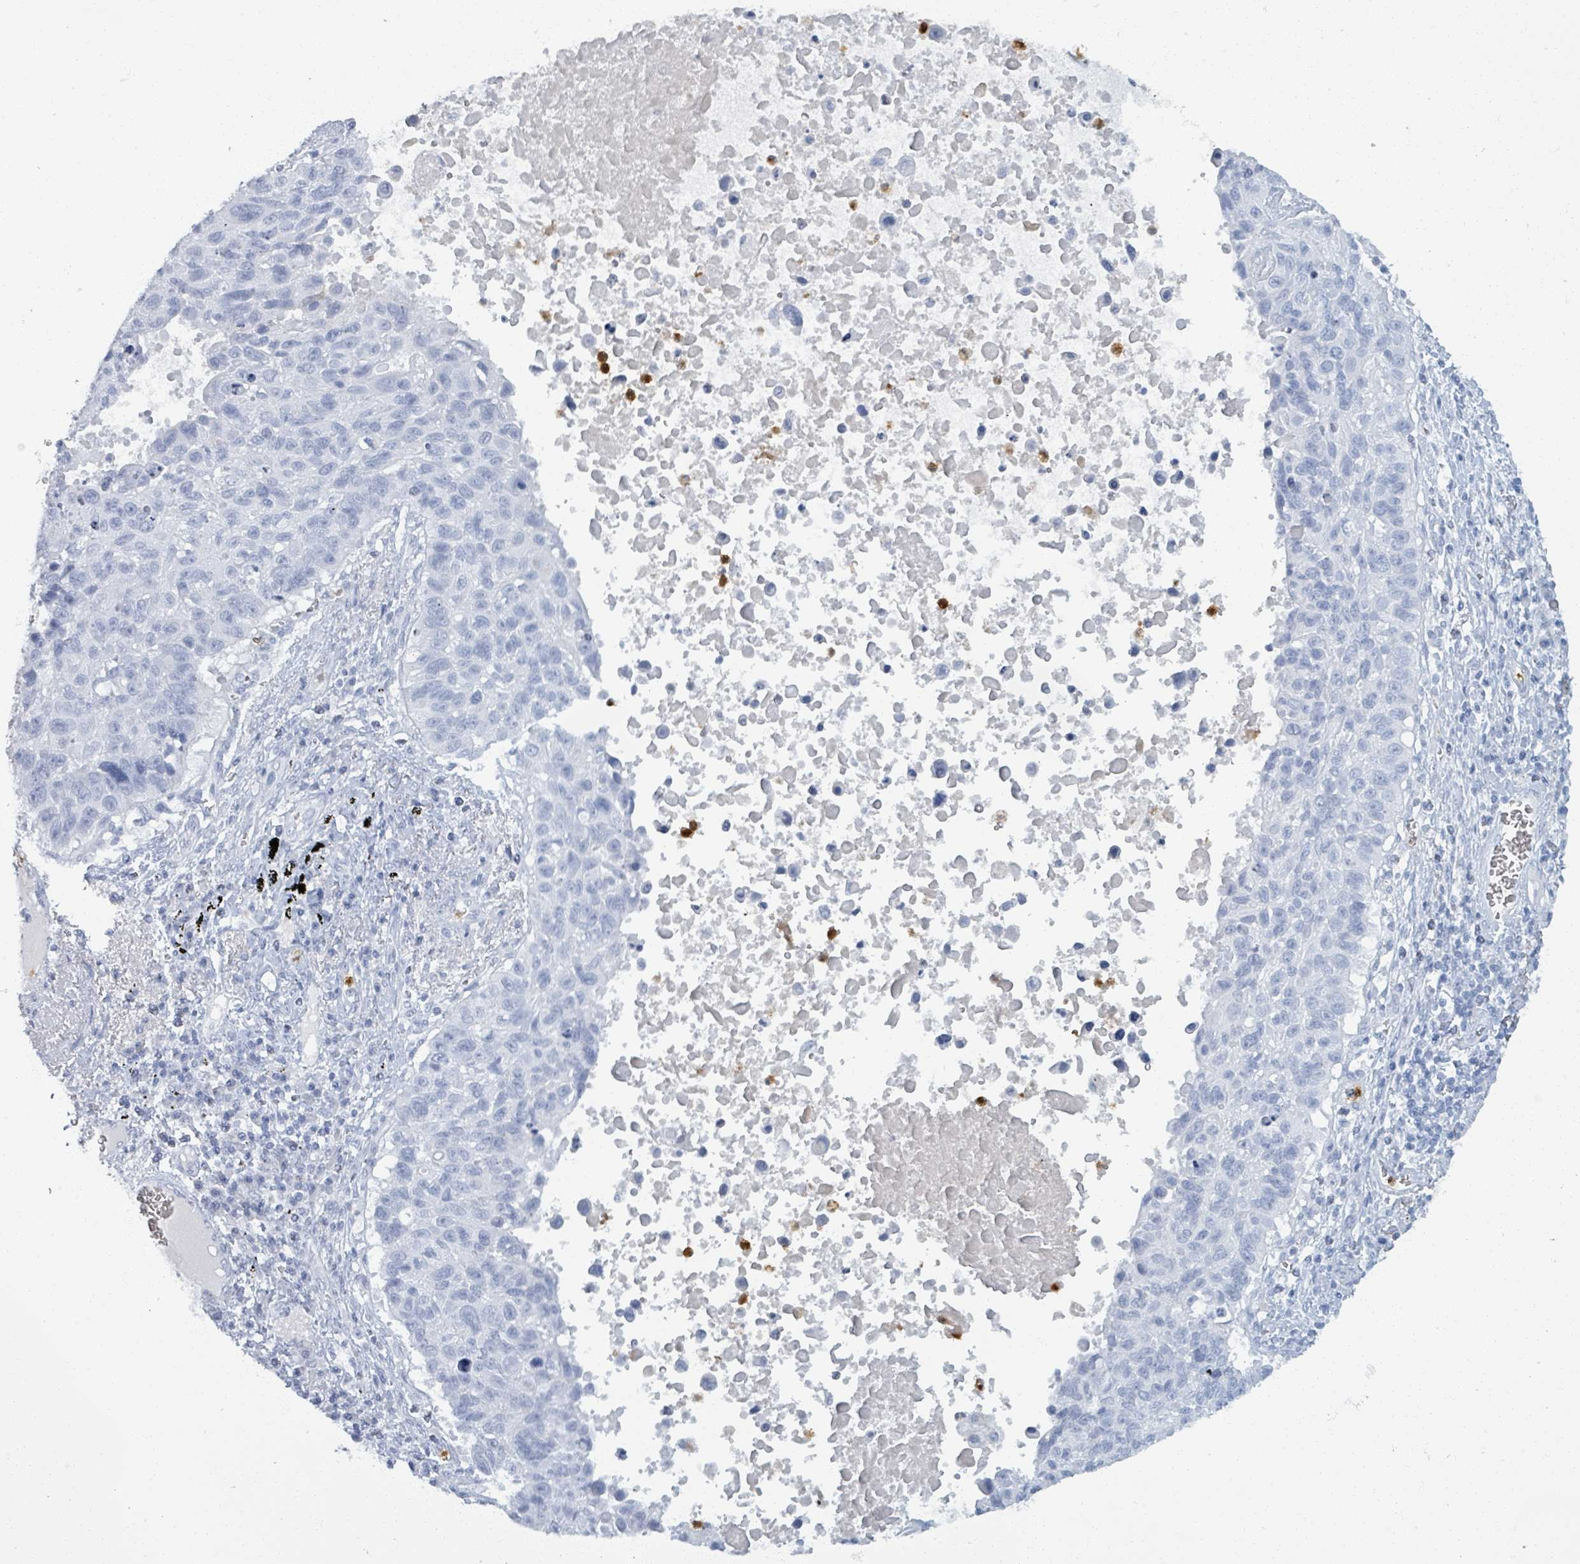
{"staining": {"intensity": "negative", "quantity": "none", "location": "none"}, "tissue": "lung cancer", "cell_type": "Tumor cells", "image_type": "cancer", "snomed": [{"axis": "morphology", "description": "Squamous cell carcinoma, NOS"}, {"axis": "topography", "description": "Lung"}], "caption": "Photomicrograph shows no significant protein positivity in tumor cells of lung cancer (squamous cell carcinoma). Brightfield microscopy of immunohistochemistry (IHC) stained with DAB (3,3'-diaminobenzidine) (brown) and hematoxylin (blue), captured at high magnification.", "gene": "DEFA4", "patient": {"sex": "male", "age": 66}}